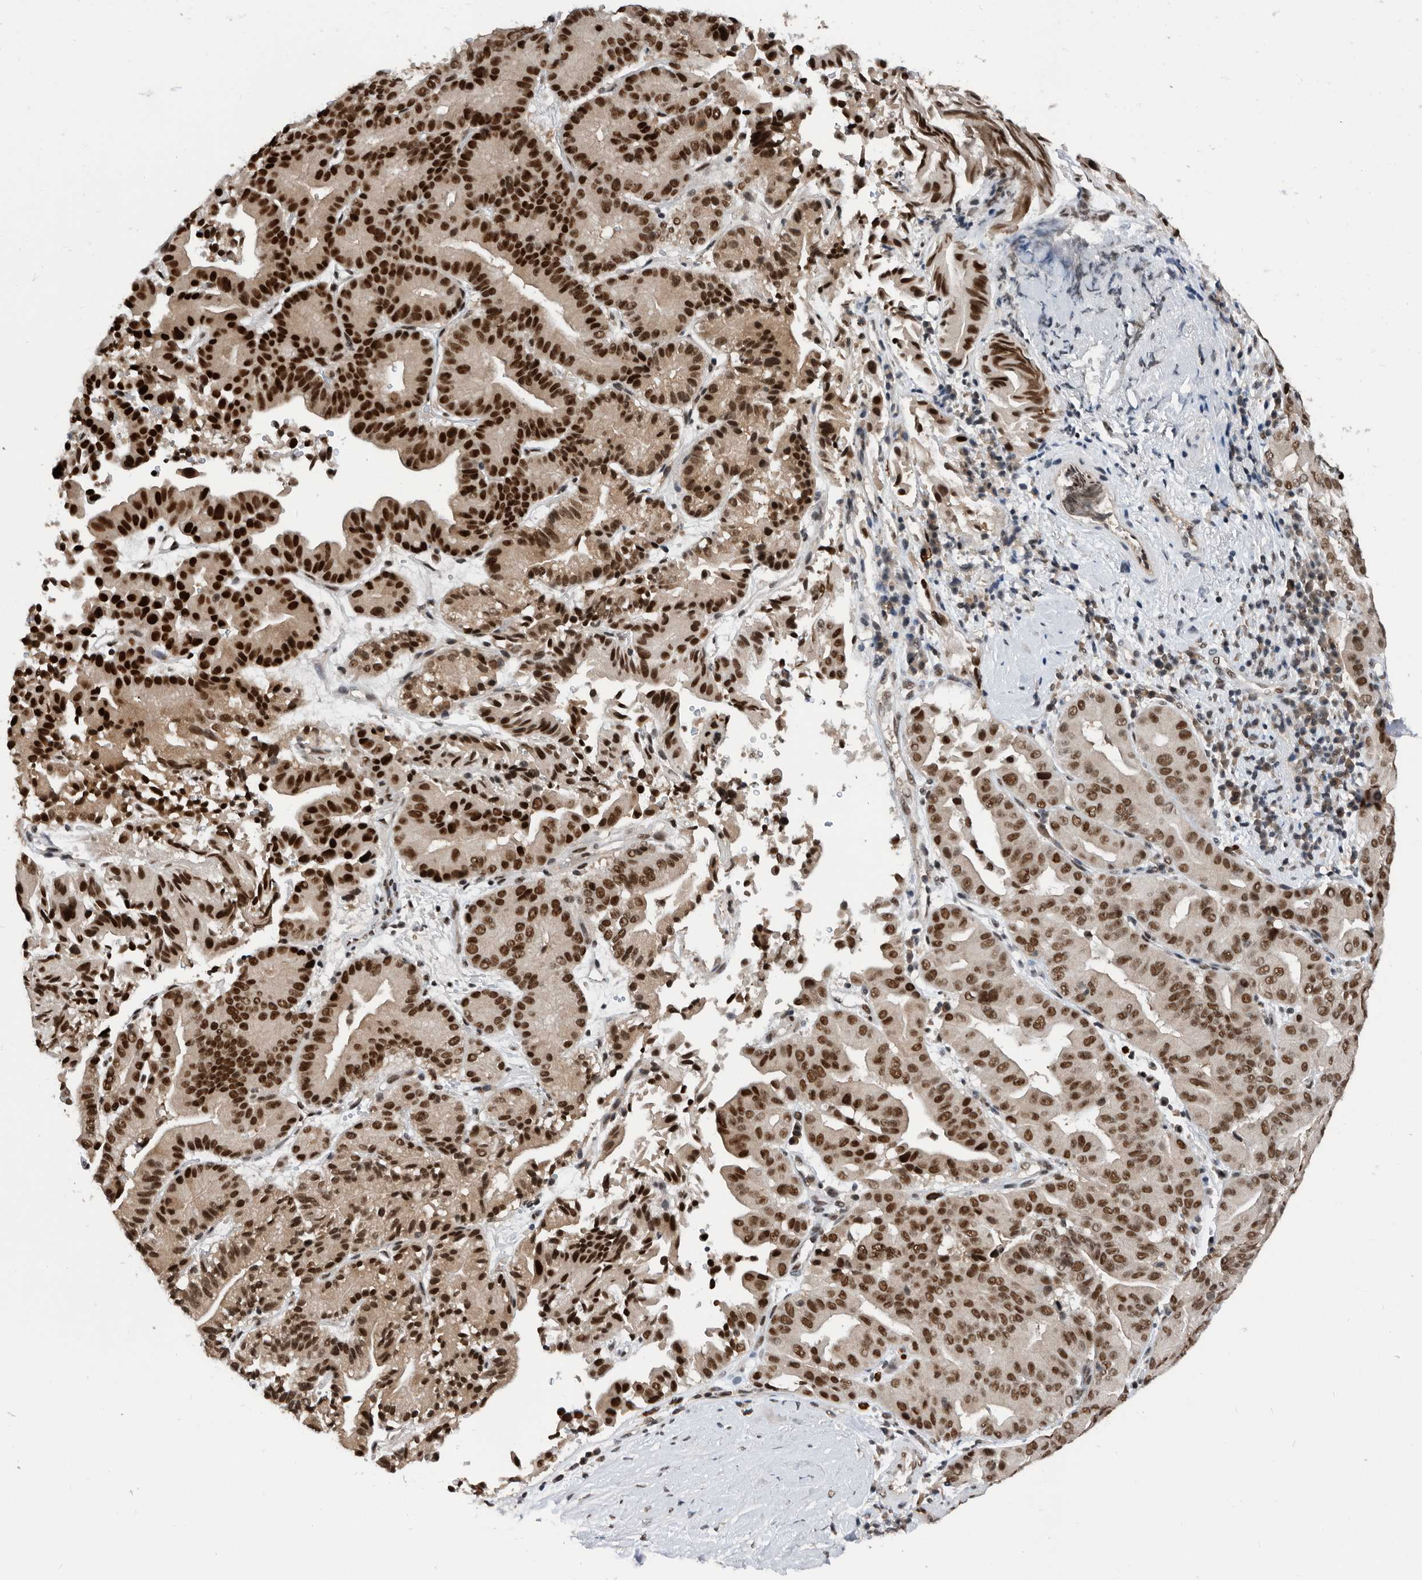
{"staining": {"intensity": "strong", "quantity": ">75%", "location": "nuclear"}, "tissue": "liver cancer", "cell_type": "Tumor cells", "image_type": "cancer", "snomed": [{"axis": "morphology", "description": "Cholangiocarcinoma"}, {"axis": "topography", "description": "Liver"}], "caption": "Strong nuclear protein expression is seen in about >75% of tumor cells in cholangiocarcinoma (liver).", "gene": "ZNF260", "patient": {"sex": "female", "age": 75}}